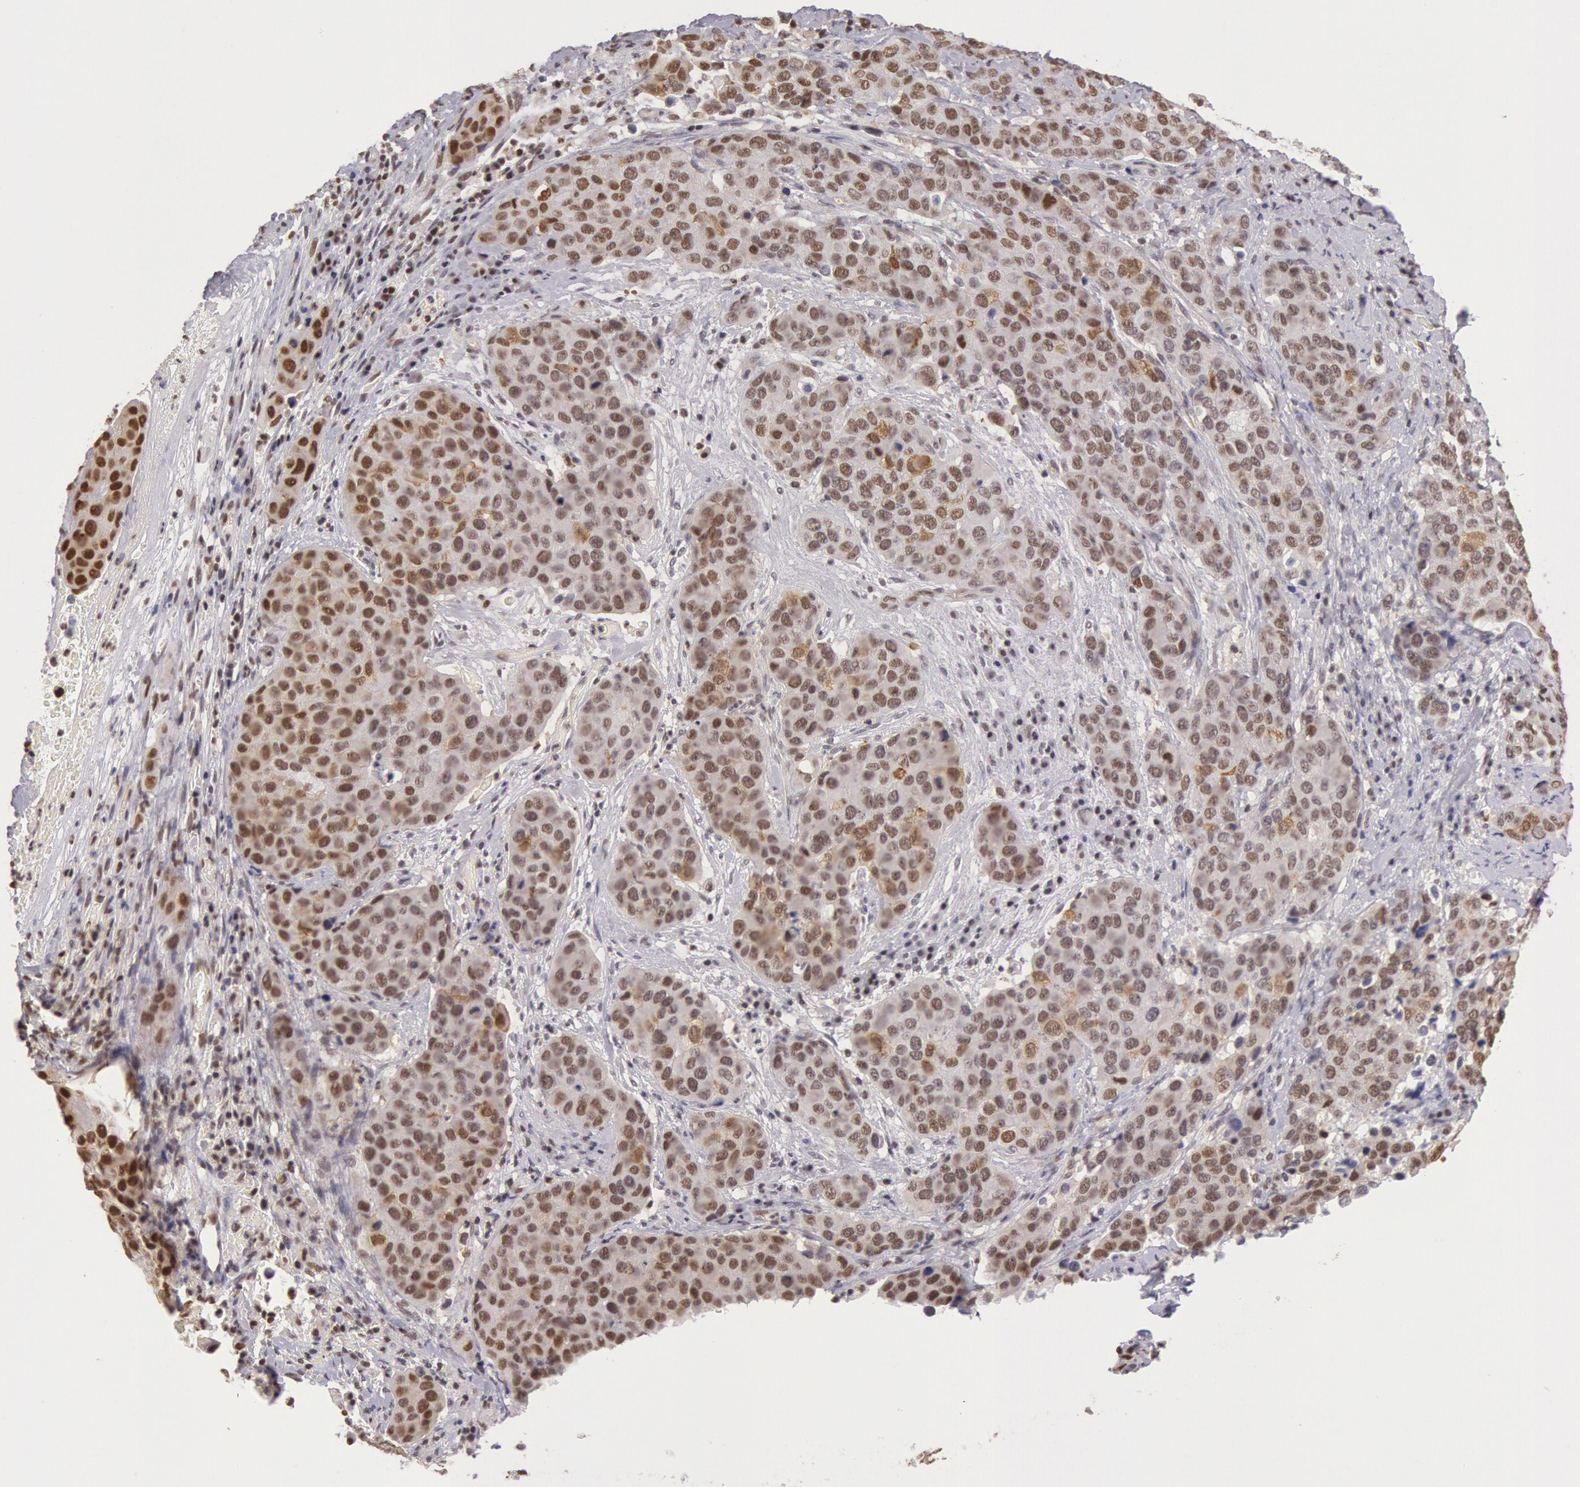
{"staining": {"intensity": "strong", "quantity": ">75%", "location": "nuclear"}, "tissue": "cervical cancer", "cell_type": "Tumor cells", "image_type": "cancer", "snomed": [{"axis": "morphology", "description": "Squamous cell carcinoma, NOS"}, {"axis": "topography", "description": "Cervix"}], "caption": "Protein staining of cervical cancer (squamous cell carcinoma) tissue shows strong nuclear positivity in about >75% of tumor cells. (DAB = brown stain, brightfield microscopy at high magnification).", "gene": "ESS2", "patient": {"sex": "female", "age": 54}}